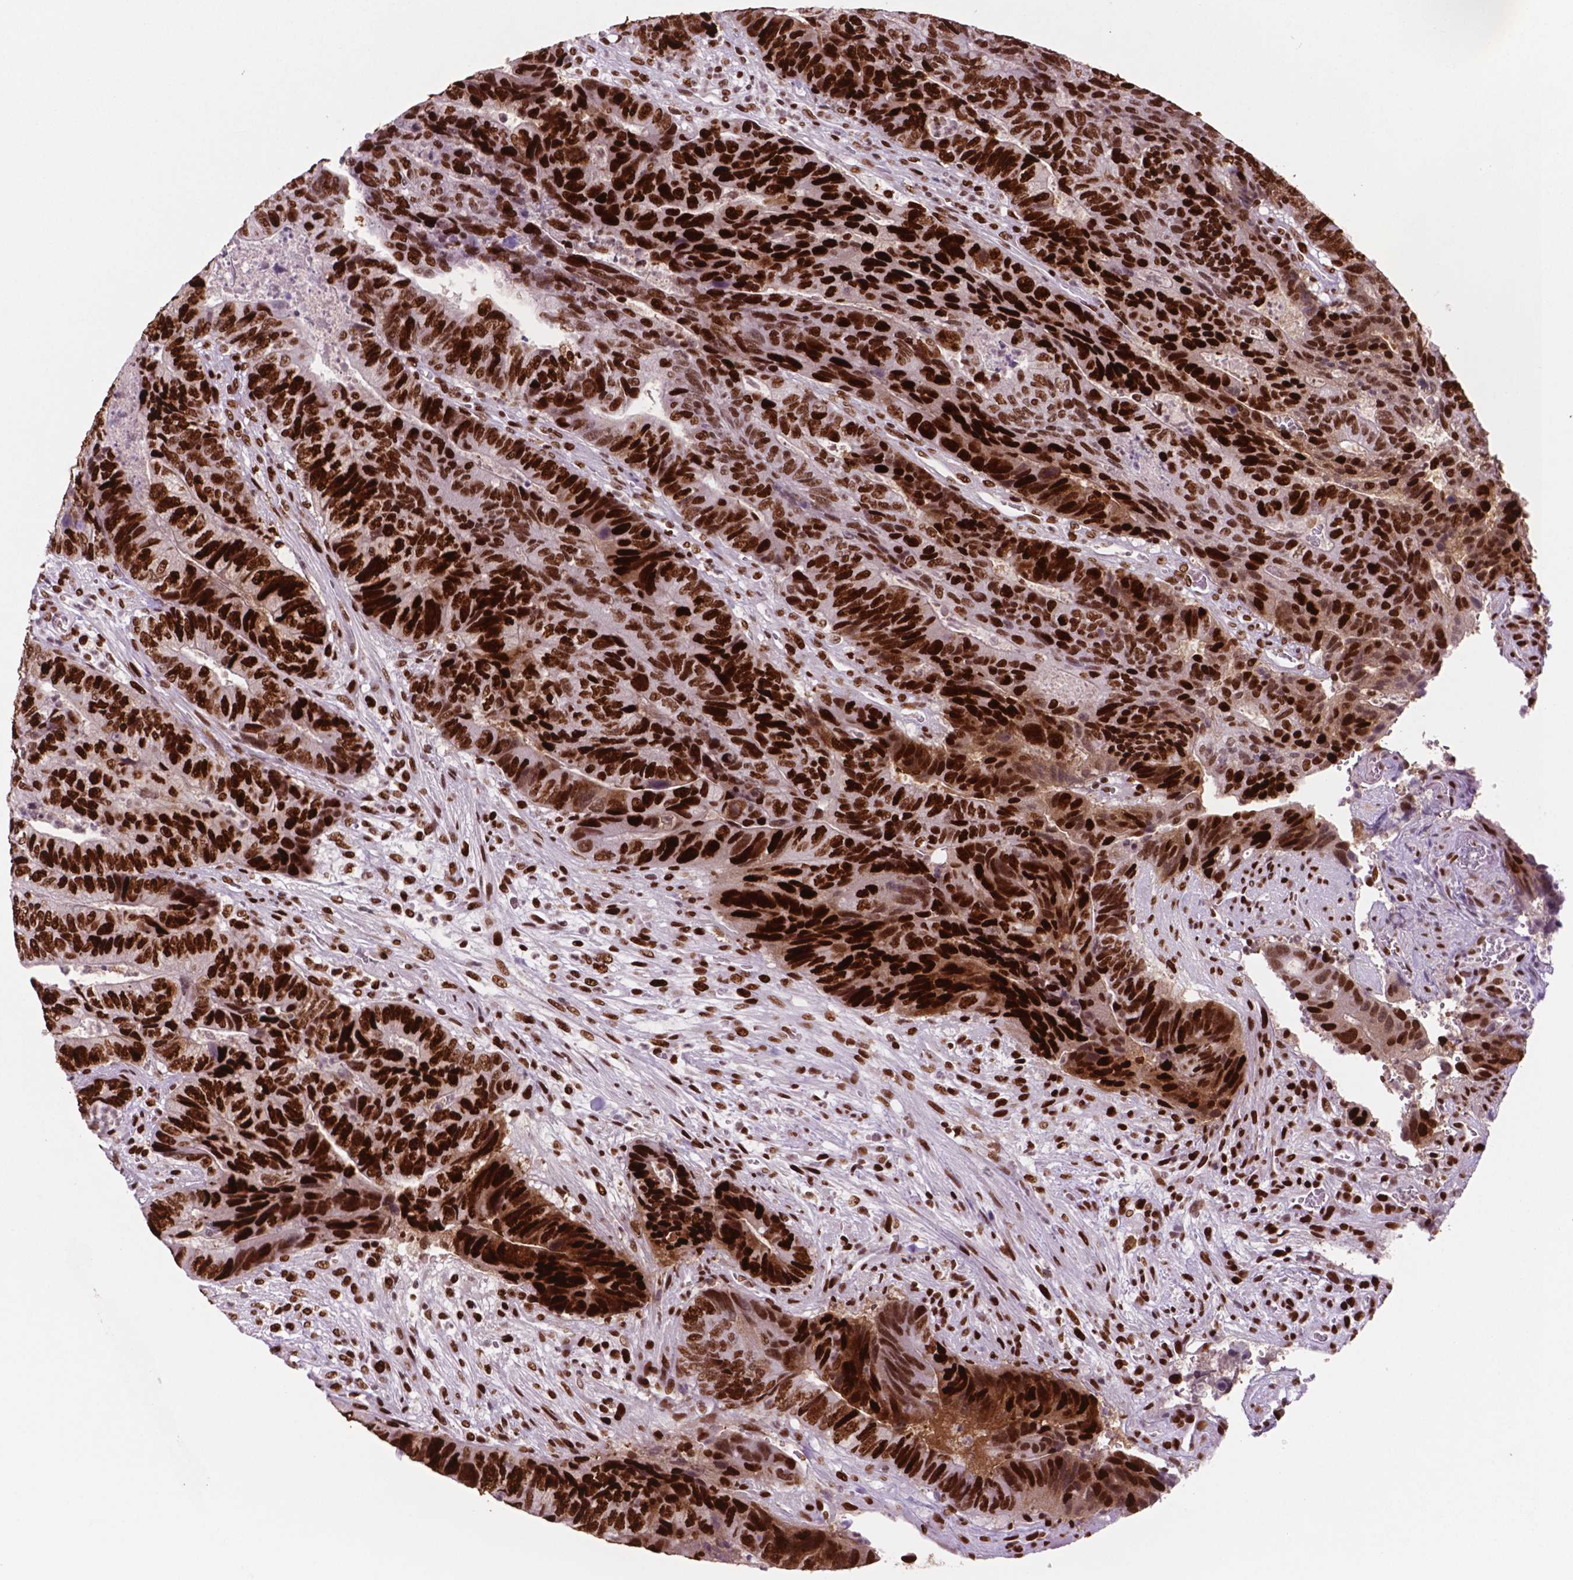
{"staining": {"intensity": "strong", "quantity": ">75%", "location": "nuclear"}, "tissue": "colorectal cancer", "cell_type": "Tumor cells", "image_type": "cancer", "snomed": [{"axis": "morphology", "description": "Normal tissue, NOS"}, {"axis": "morphology", "description": "Adenocarcinoma, NOS"}, {"axis": "topography", "description": "Colon"}], "caption": "This histopathology image exhibits immunohistochemistry (IHC) staining of human adenocarcinoma (colorectal), with high strong nuclear staining in approximately >75% of tumor cells.", "gene": "MSH6", "patient": {"sex": "female", "age": 48}}